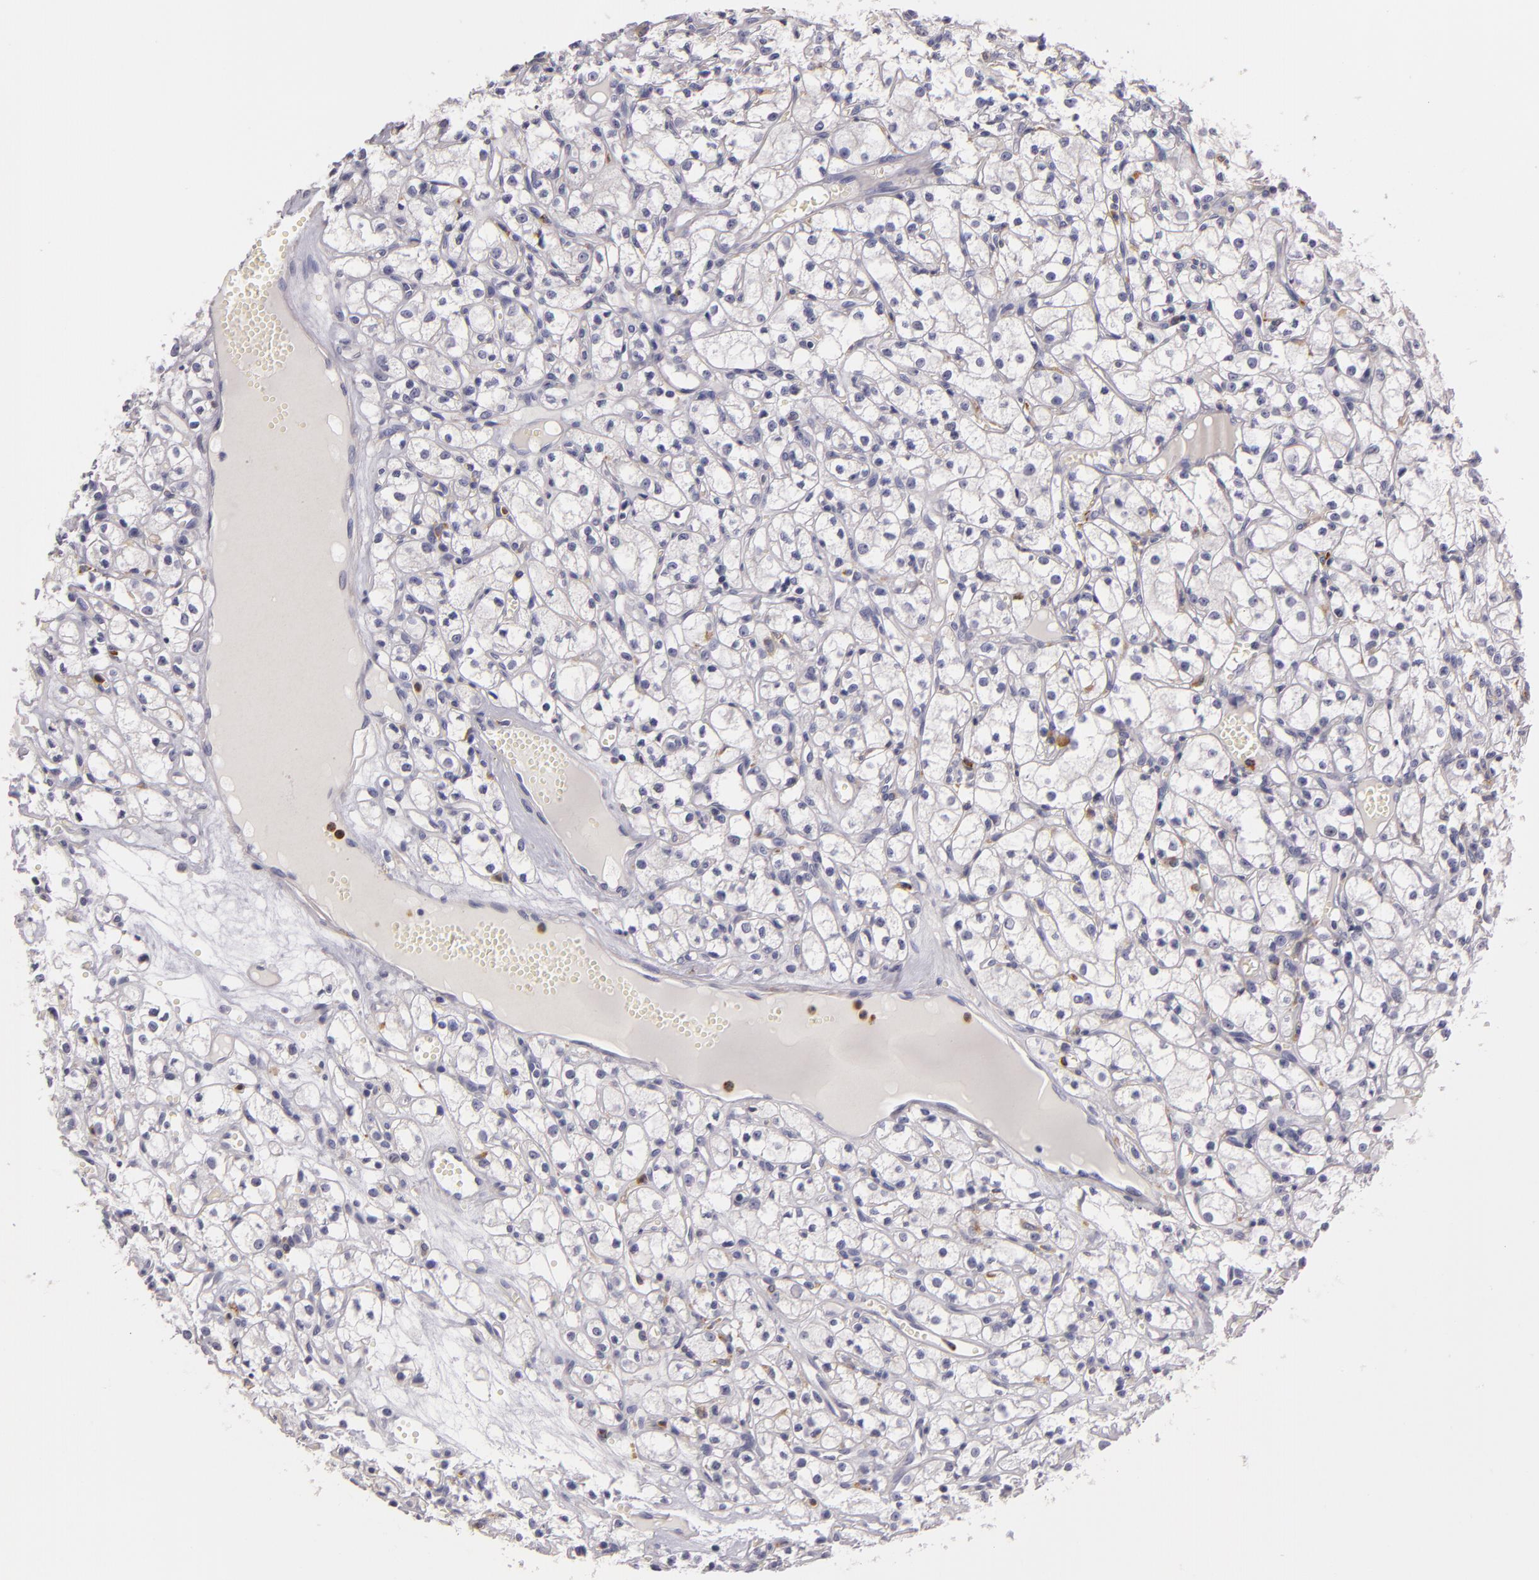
{"staining": {"intensity": "negative", "quantity": "none", "location": "none"}, "tissue": "renal cancer", "cell_type": "Tumor cells", "image_type": "cancer", "snomed": [{"axis": "morphology", "description": "Adenocarcinoma, NOS"}, {"axis": "topography", "description": "Kidney"}], "caption": "Renal cancer was stained to show a protein in brown. There is no significant positivity in tumor cells.", "gene": "TLR8", "patient": {"sex": "male", "age": 61}}